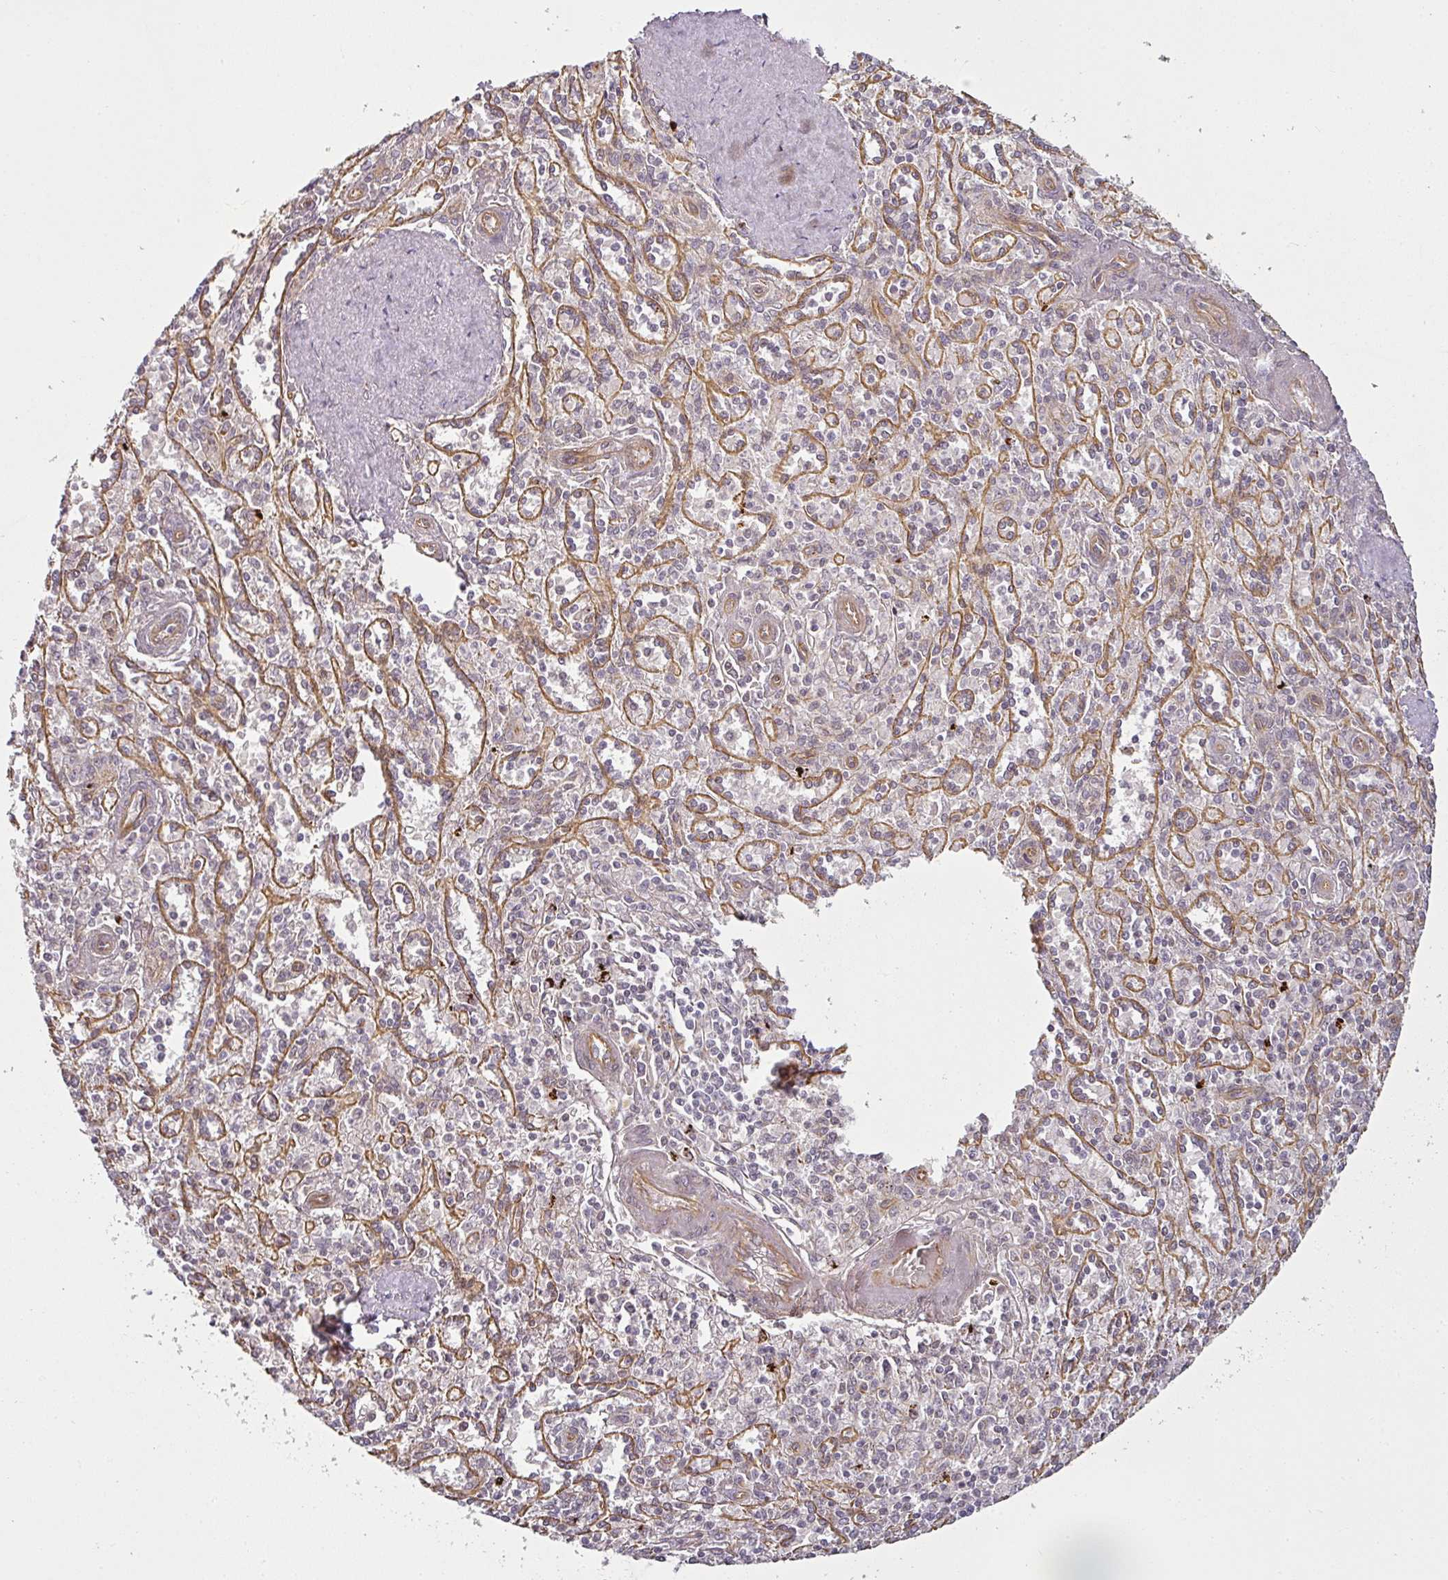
{"staining": {"intensity": "negative", "quantity": "none", "location": "none"}, "tissue": "spleen", "cell_type": "Cells in red pulp", "image_type": "normal", "snomed": [{"axis": "morphology", "description": "Normal tissue, NOS"}, {"axis": "topography", "description": "Spleen"}], "caption": "Cells in red pulp show no significant protein staining in benign spleen. Brightfield microscopy of immunohistochemistry (IHC) stained with DAB (3,3'-diaminobenzidine) (brown) and hematoxylin (blue), captured at high magnification.", "gene": "DIMT1", "patient": {"sex": "female", "age": 70}}